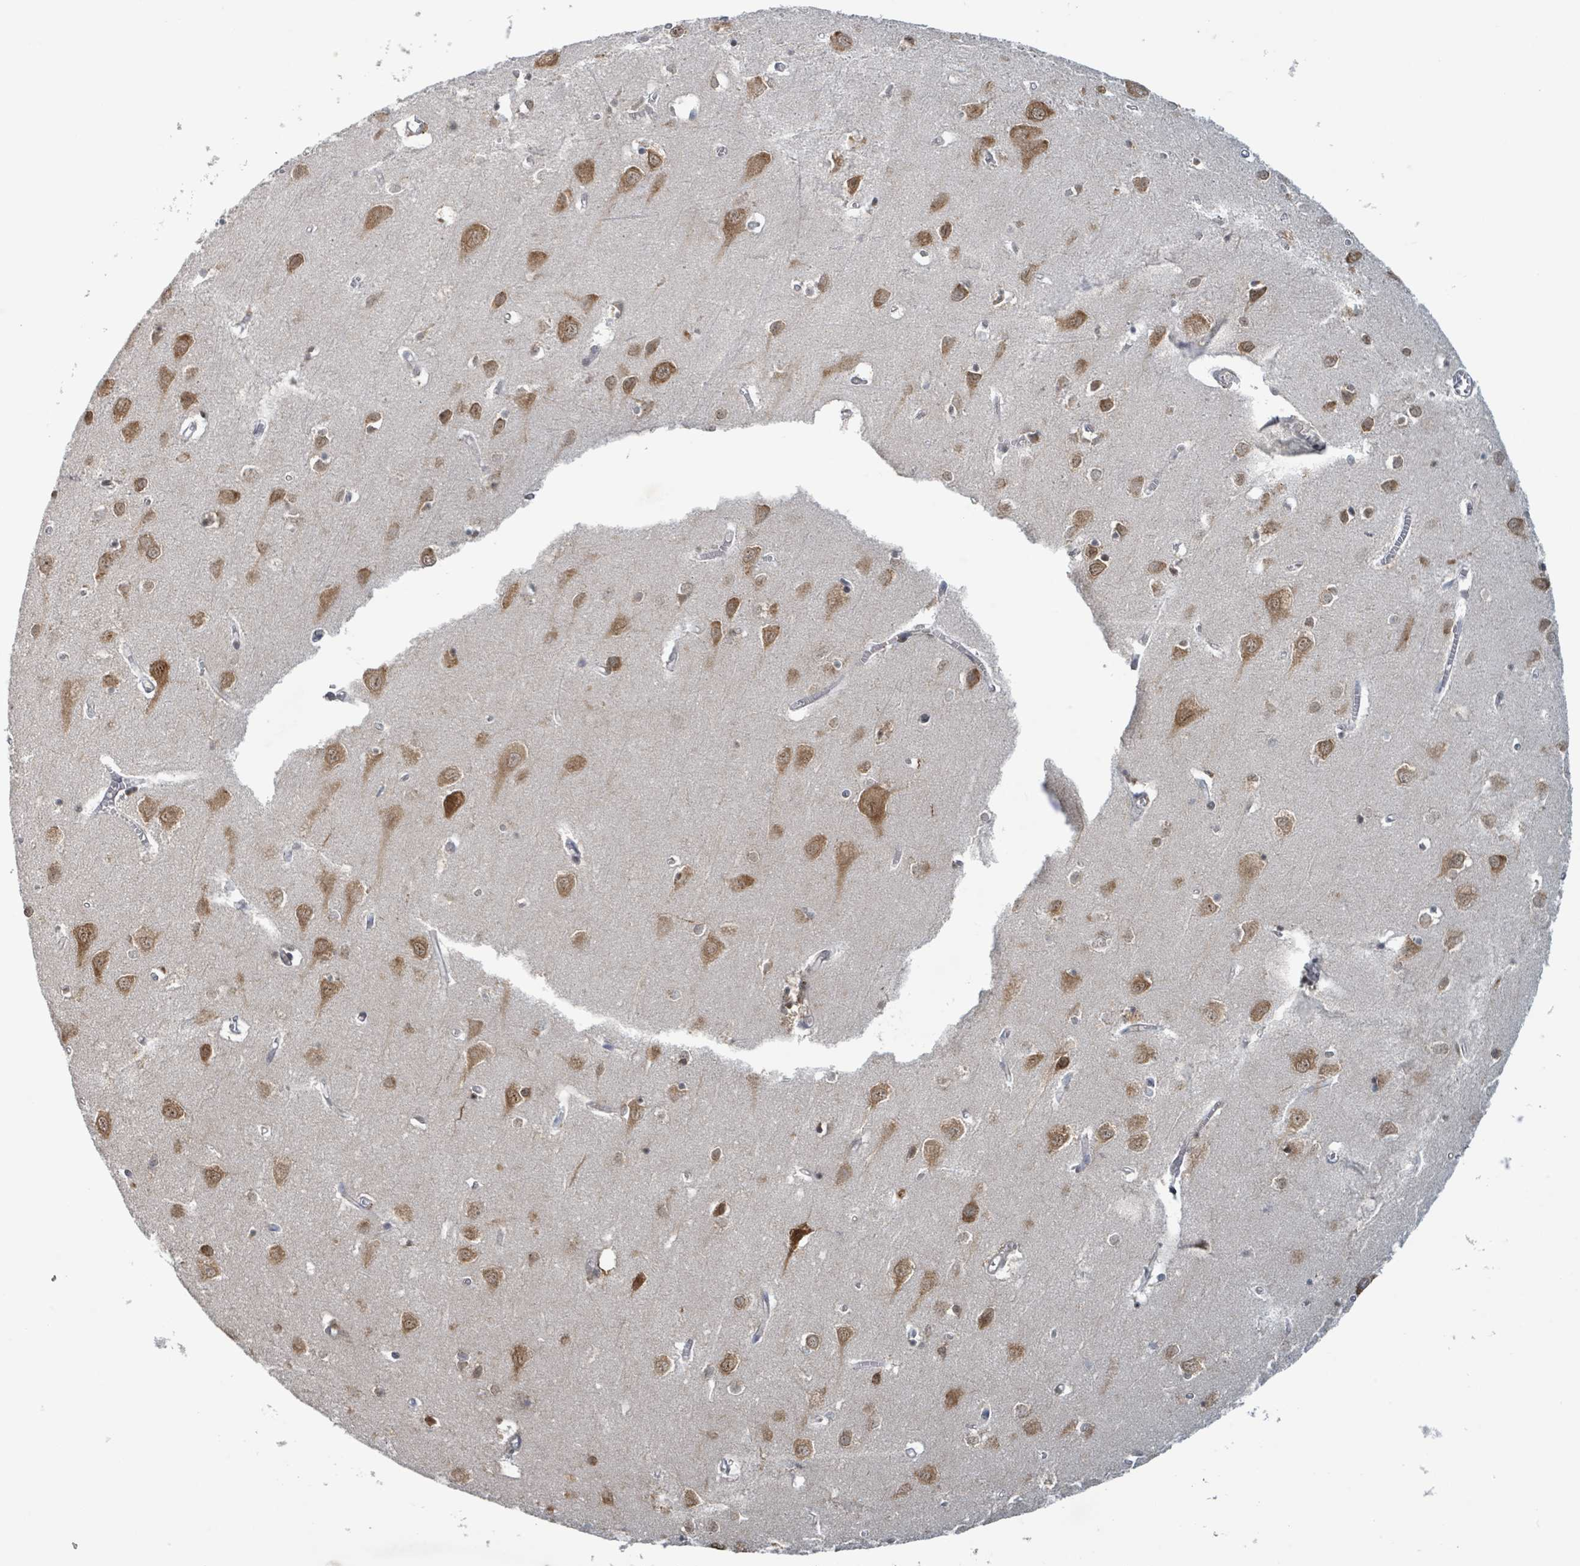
{"staining": {"intensity": "weak", "quantity": "<25%", "location": "cytoplasmic/membranous"}, "tissue": "cerebral cortex", "cell_type": "Endothelial cells", "image_type": "normal", "snomed": [{"axis": "morphology", "description": "Normal tissue, NOS"}, {"axis": "topography", "description": "Cerebral cortex"}], "caption": "Normal cerebral cortex was stained to show a protein in brown. There is no significant positivity in endothelial cells. (DAB immunohistochemistry (IHC), high magnification).", "gene": "OR51E1", "patient": {"sex": "male", "age": 70}}